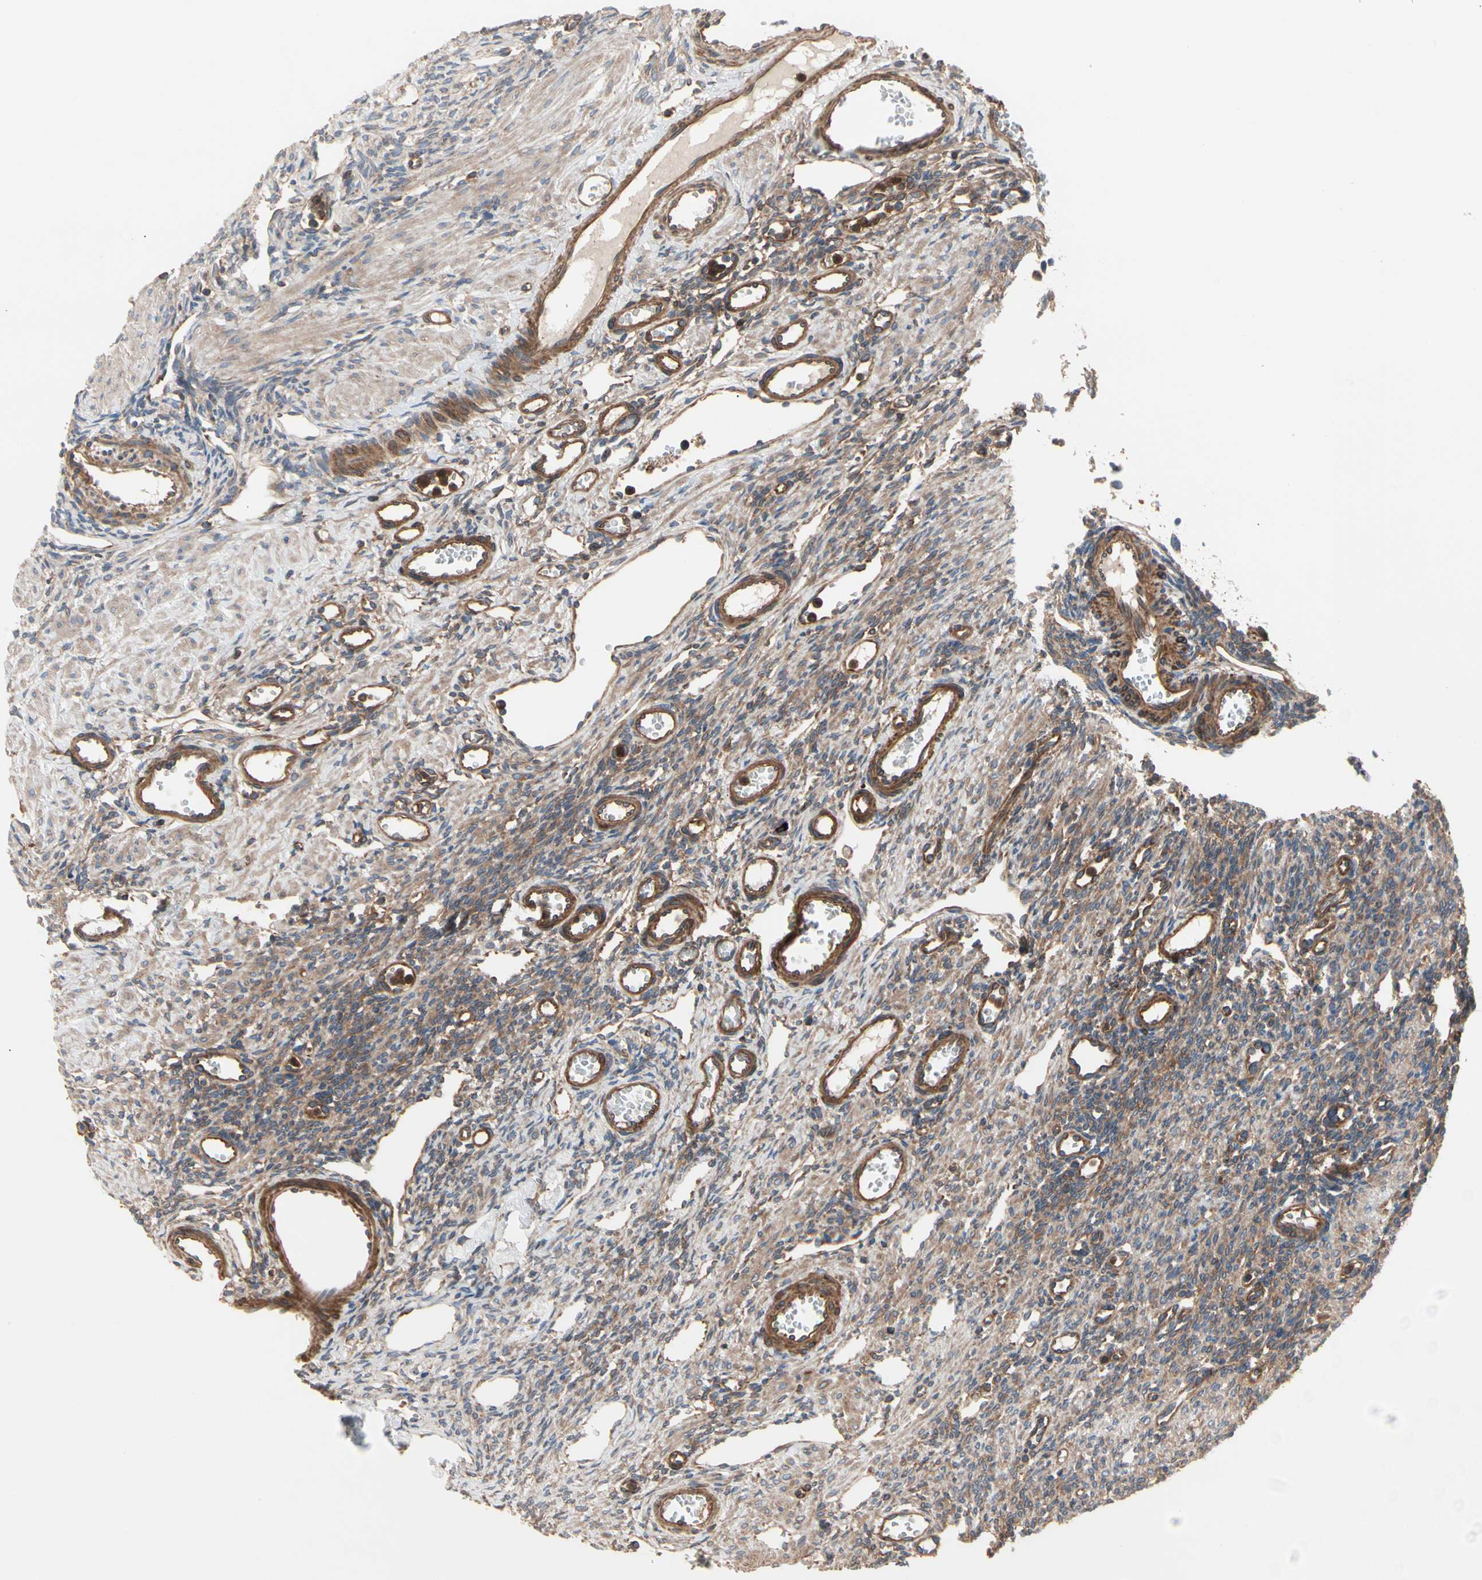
{"staining": {"intensity": "moderate", "quantity": ">75%", "location": "cytoplasmic/membranous"}, "tissue": "ovary", "cell_type": "Follicle cells", "image_type": "normal", "snomed": [{"axis": "morphology", "description": "Normal tissue, NOS"}, {"axis": "topography", "description": "Ovary"}], "caption": "This is a photomicrograph of immunohistochemistry (IHC) staining of normal ovary, which shows moderate staining in the cytoplasmic/membranous of follicle cells.", "gene": "ROCK1", "patient": {"sex": "female", "age": 33}}